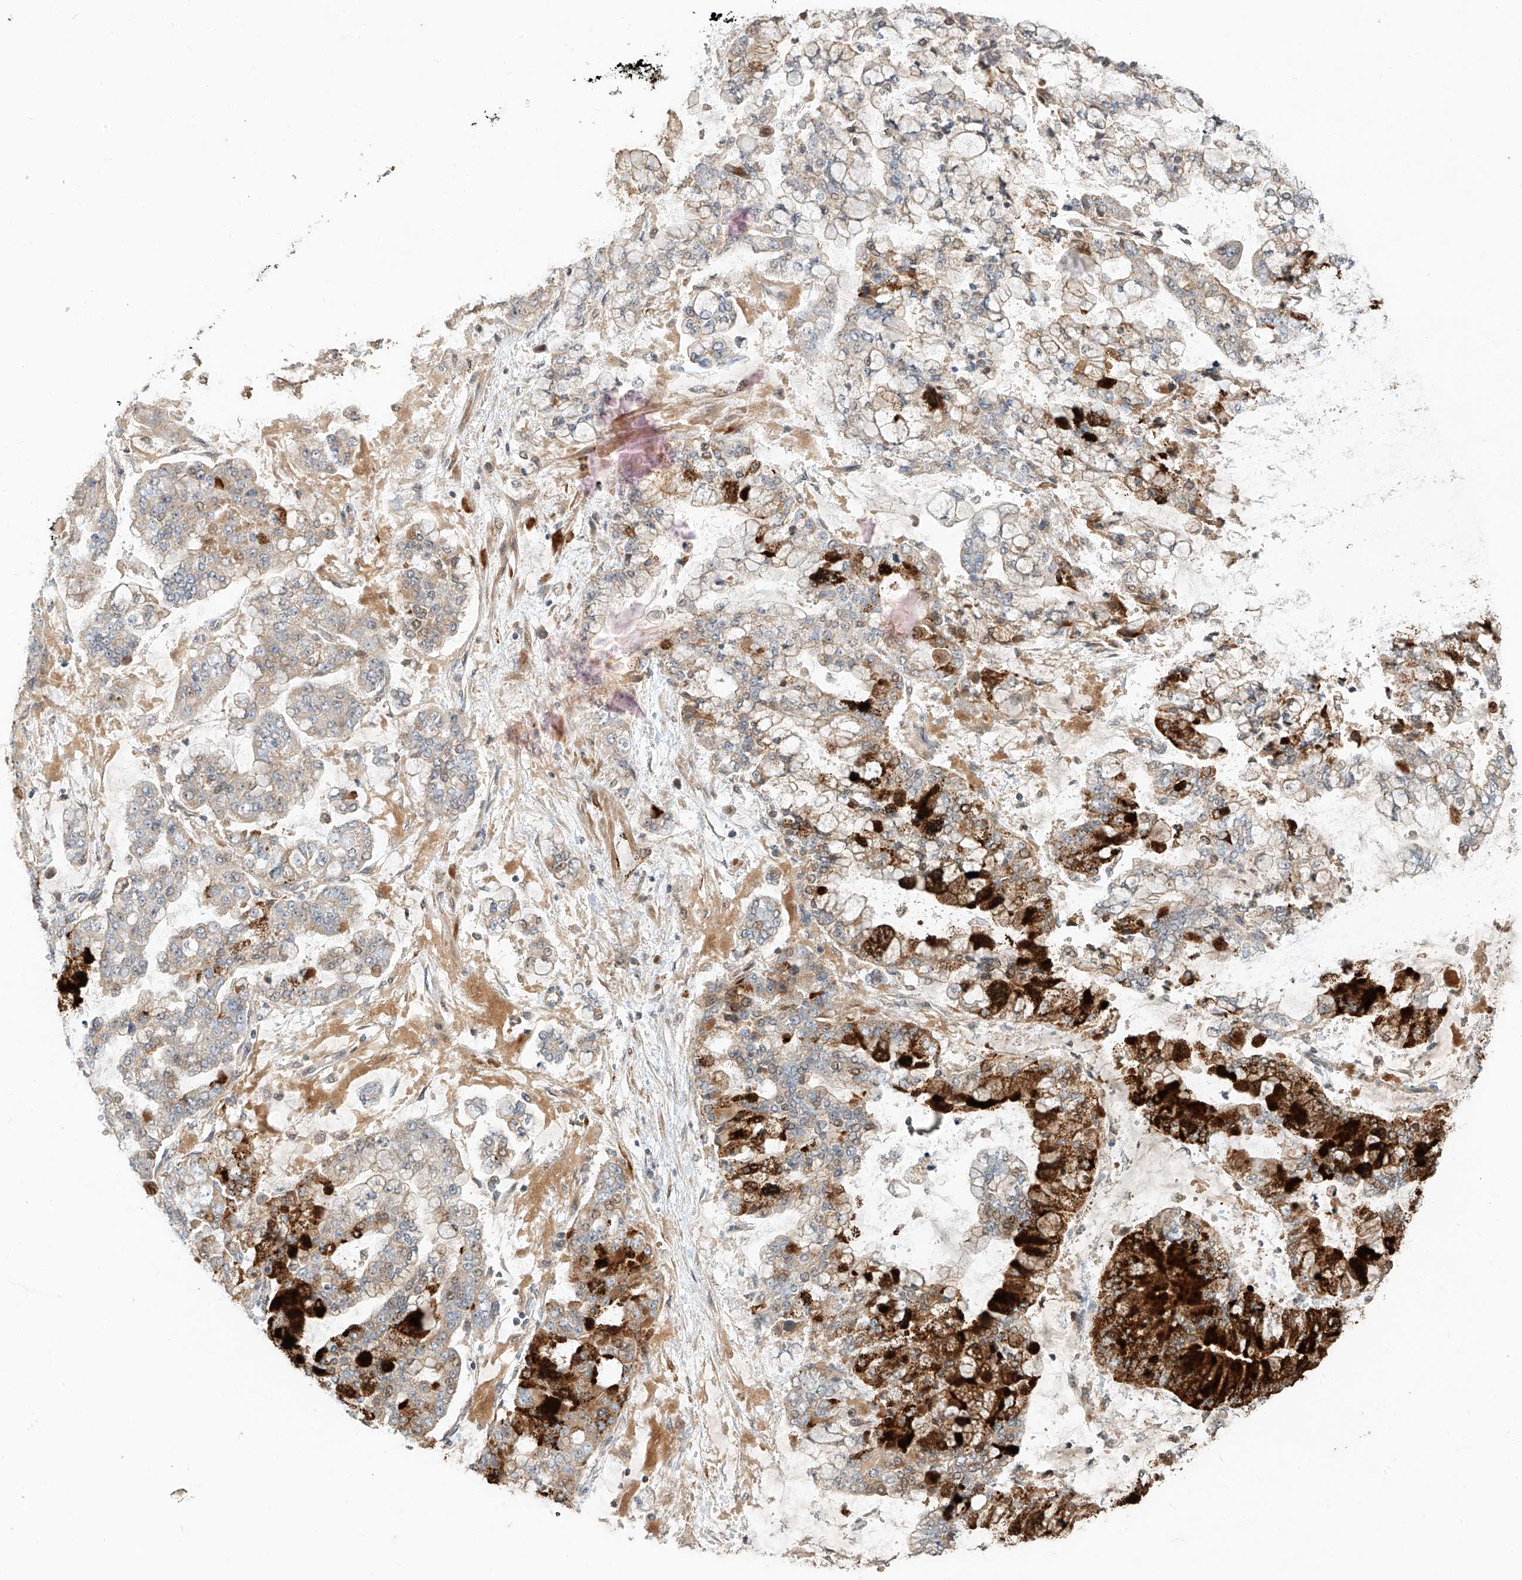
{"staining": {"intensity": "strong", "quantity": "25%-75%", "location": "cytoplasmic/membranous"}, "tissue": "stomach cancer", "cell_type": "Tumor cells", "image_type": "cancer", "snomed": [{"axis": "morphology", "description": "Normal tissue, NOS"}, {"axis": "morphology", "description": "Adenocarcinoma, NOS"}, {"axis": "topography", "description": "Stomach, upper"}, {"axis": "topography", "description": "Stomach"}], "caption": "Brown immunohistochemical staining in stomach cancer (adenocarcinoma) demonstrates strong cytoplasmic/membranous staining in about 25%-75% of tumor cells.", "gene": "TMEM61", "patient": {"sex": "male", "age": 76}}